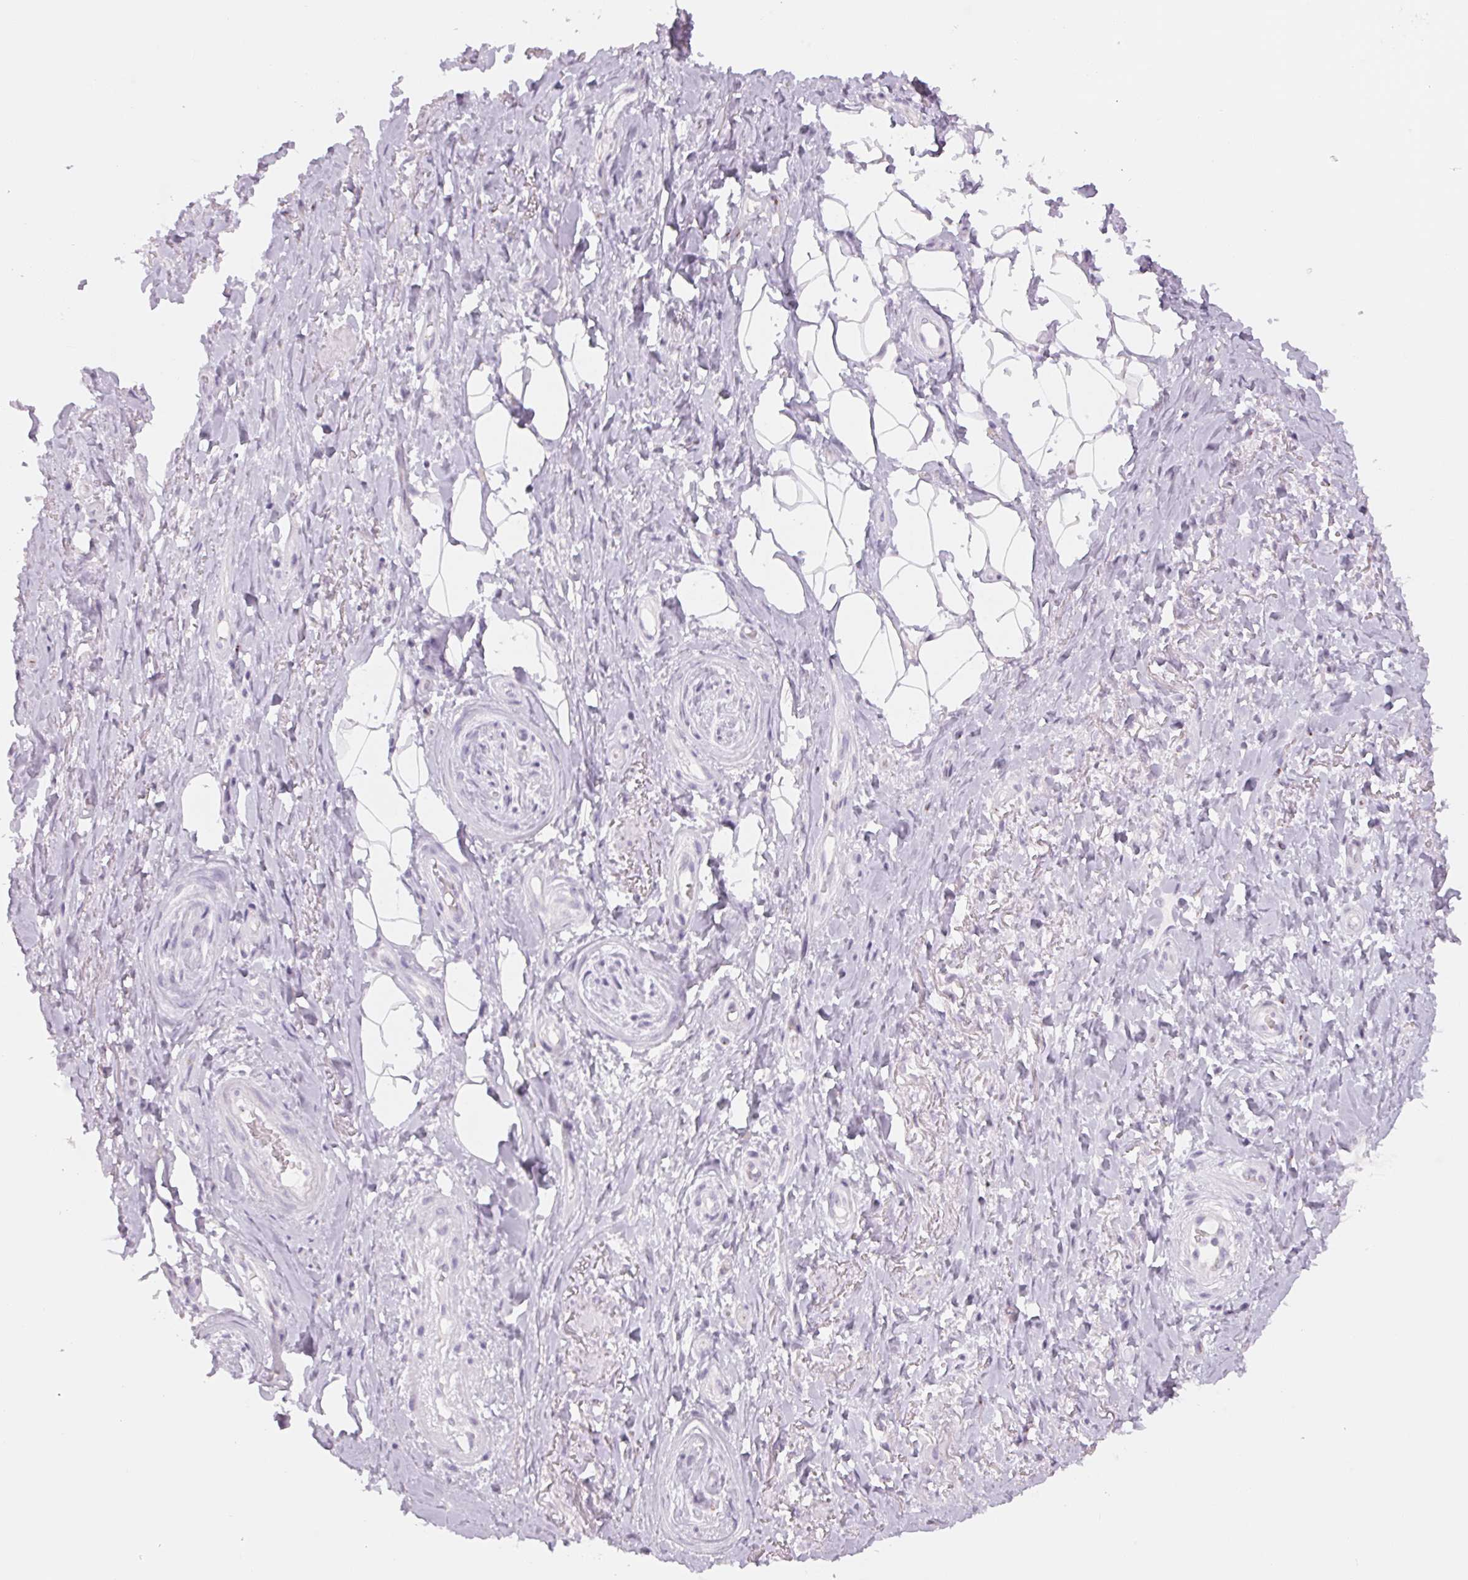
{"staining": {"intensity": "negative", "quantity": "none", "location": "none"}, "tissue": "adipose tissue", "cell_type": "Adipocytes", "image_type": "normal", "snomed": [{"axis": "morphology", "description": "Normal tissue, NOS"}, {"axis": "topography", "description": "Anal"}, {"axis": "topography", "description": "Peripheral nerve tissue"}], "caption": "This is a micrograph of immunohistochemistry staining of normal adipose tissue, which shows no expression in adipocytes.", "gene": "GALNT7", "patient": {"sex": "male", "age": 53}}